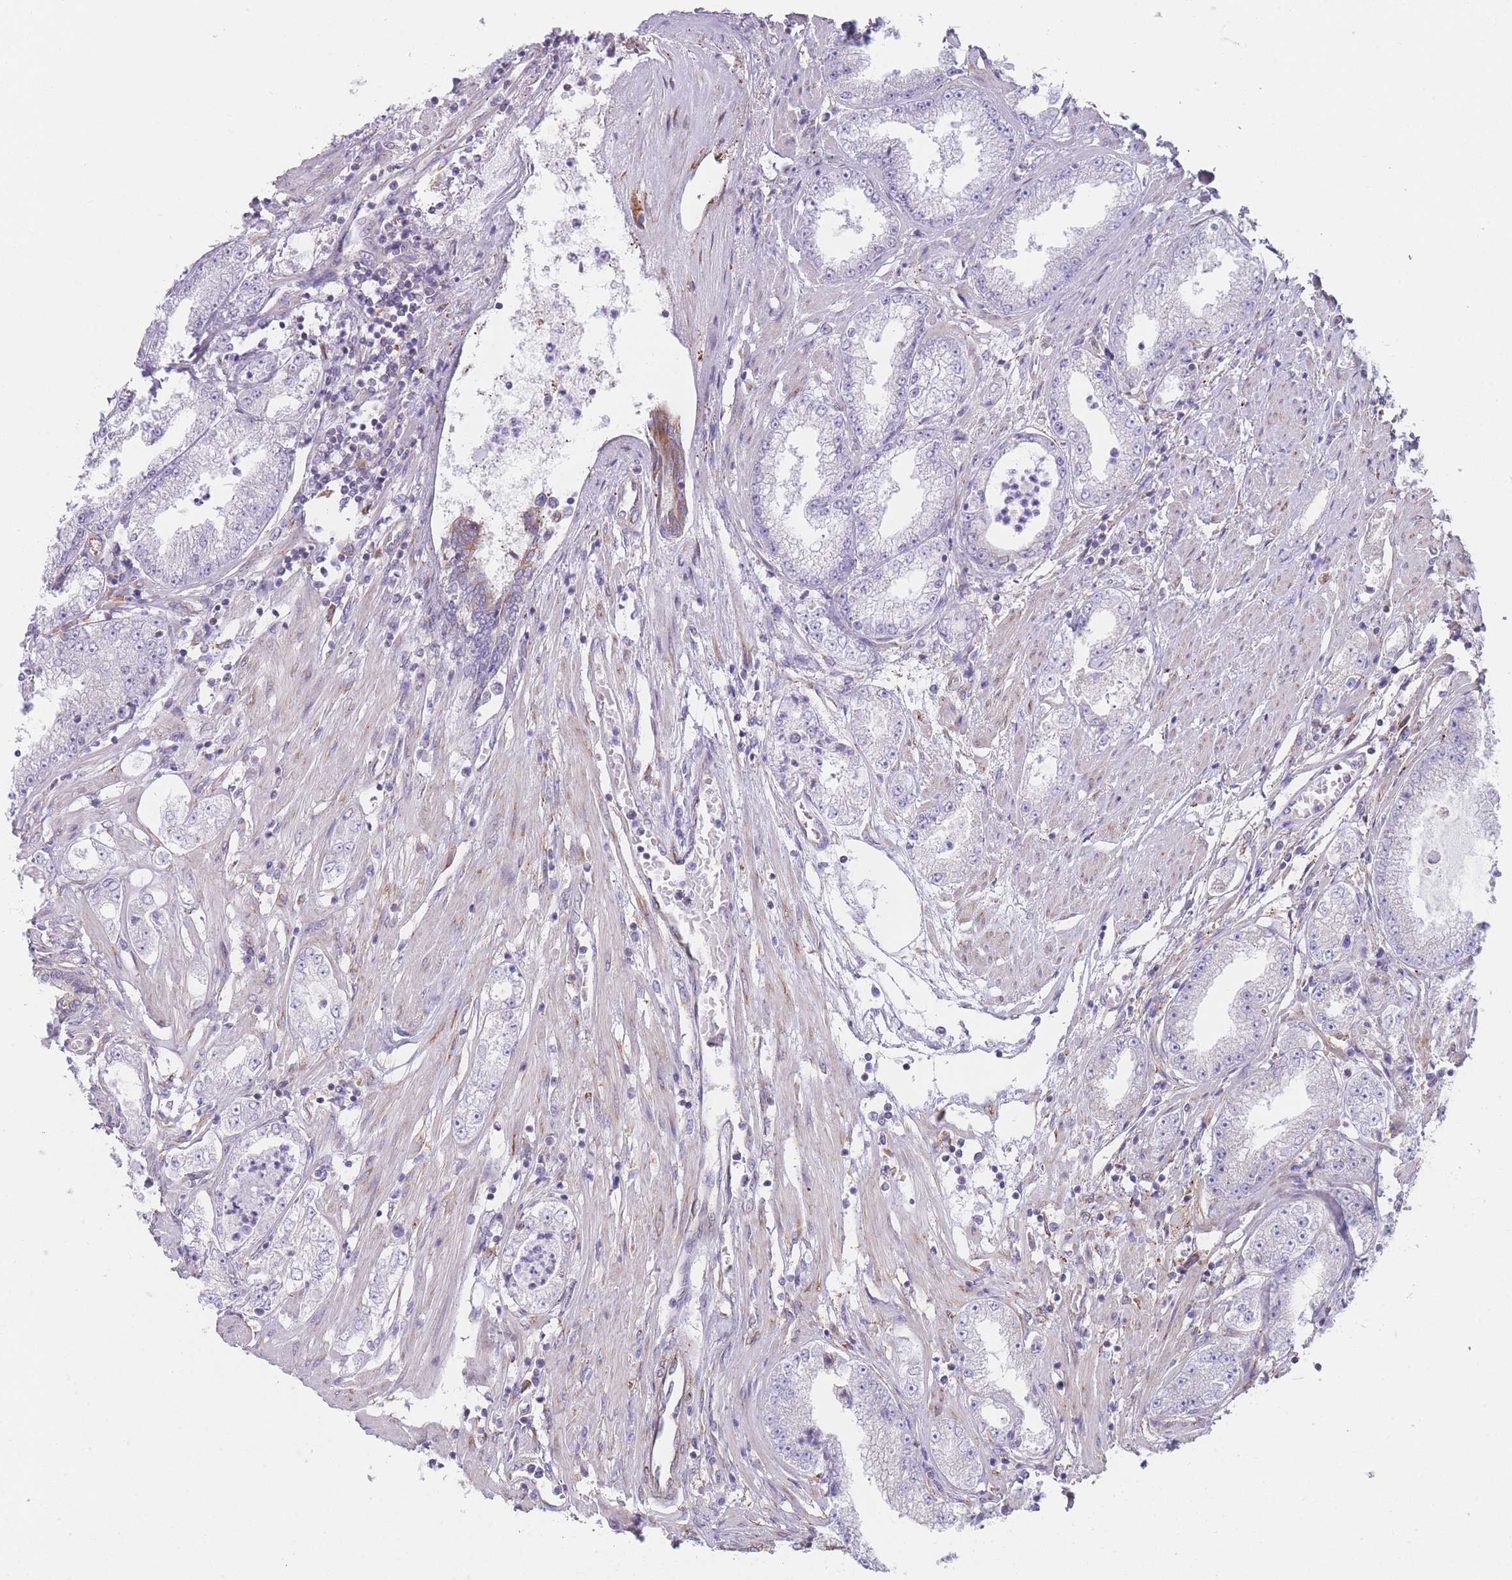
{"staining": {"intensity": "negative", "quantity": "none", "location": "none"}, "tissue": "prostate cancer", "cell_type": "Tumor cells", "image_type": "cancer", "snomed": [{"axis": "morphology", "description": "Adenocarcinoma, High grade"}, {"axis": "topography", "description": "Prostate"}], "caption": "IHC micrograph of prostate cancer stained for a protein (brown), which displays no expression in tumor cells.", "gene": "AK9", "patient": {"sex": "male", "age": 69}}